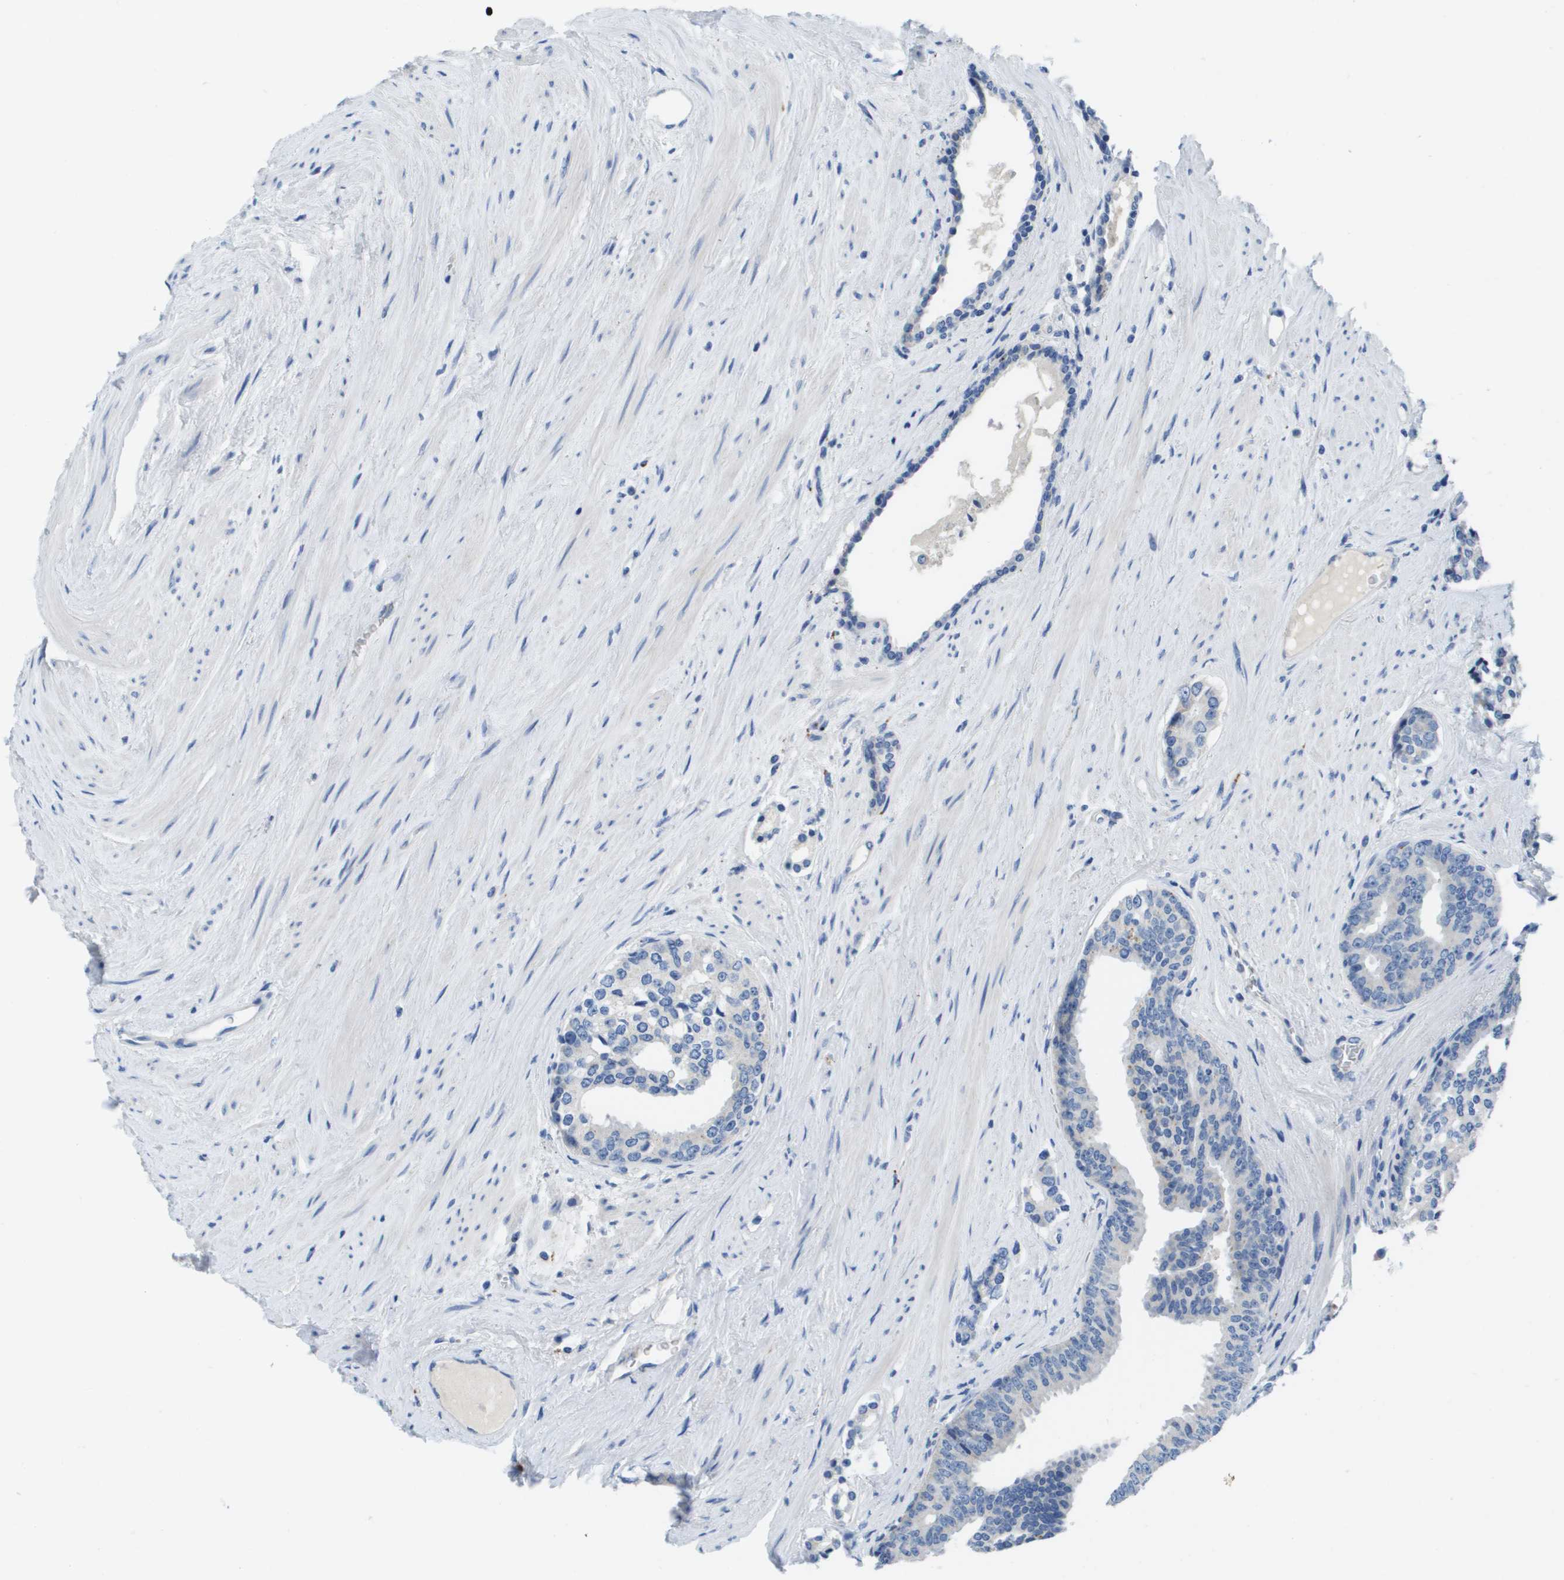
{"staining": {"intensity": "negative", "quantity": "none", "location": "none"}, "tissue": "prostate cancer", "cell_type": "Tumor cells", "image_type": "cancer", "snomed": [{"axis": "morphology", "description": "Adenocarcinoma, High grade"}, {"axis": "topography", "description": "Prostate"}], "caption": "There is no significant staining in tumor cells of prostate cancer.", "gene": "MS4A1", "patient": {"sex": "male", "age": 71}}